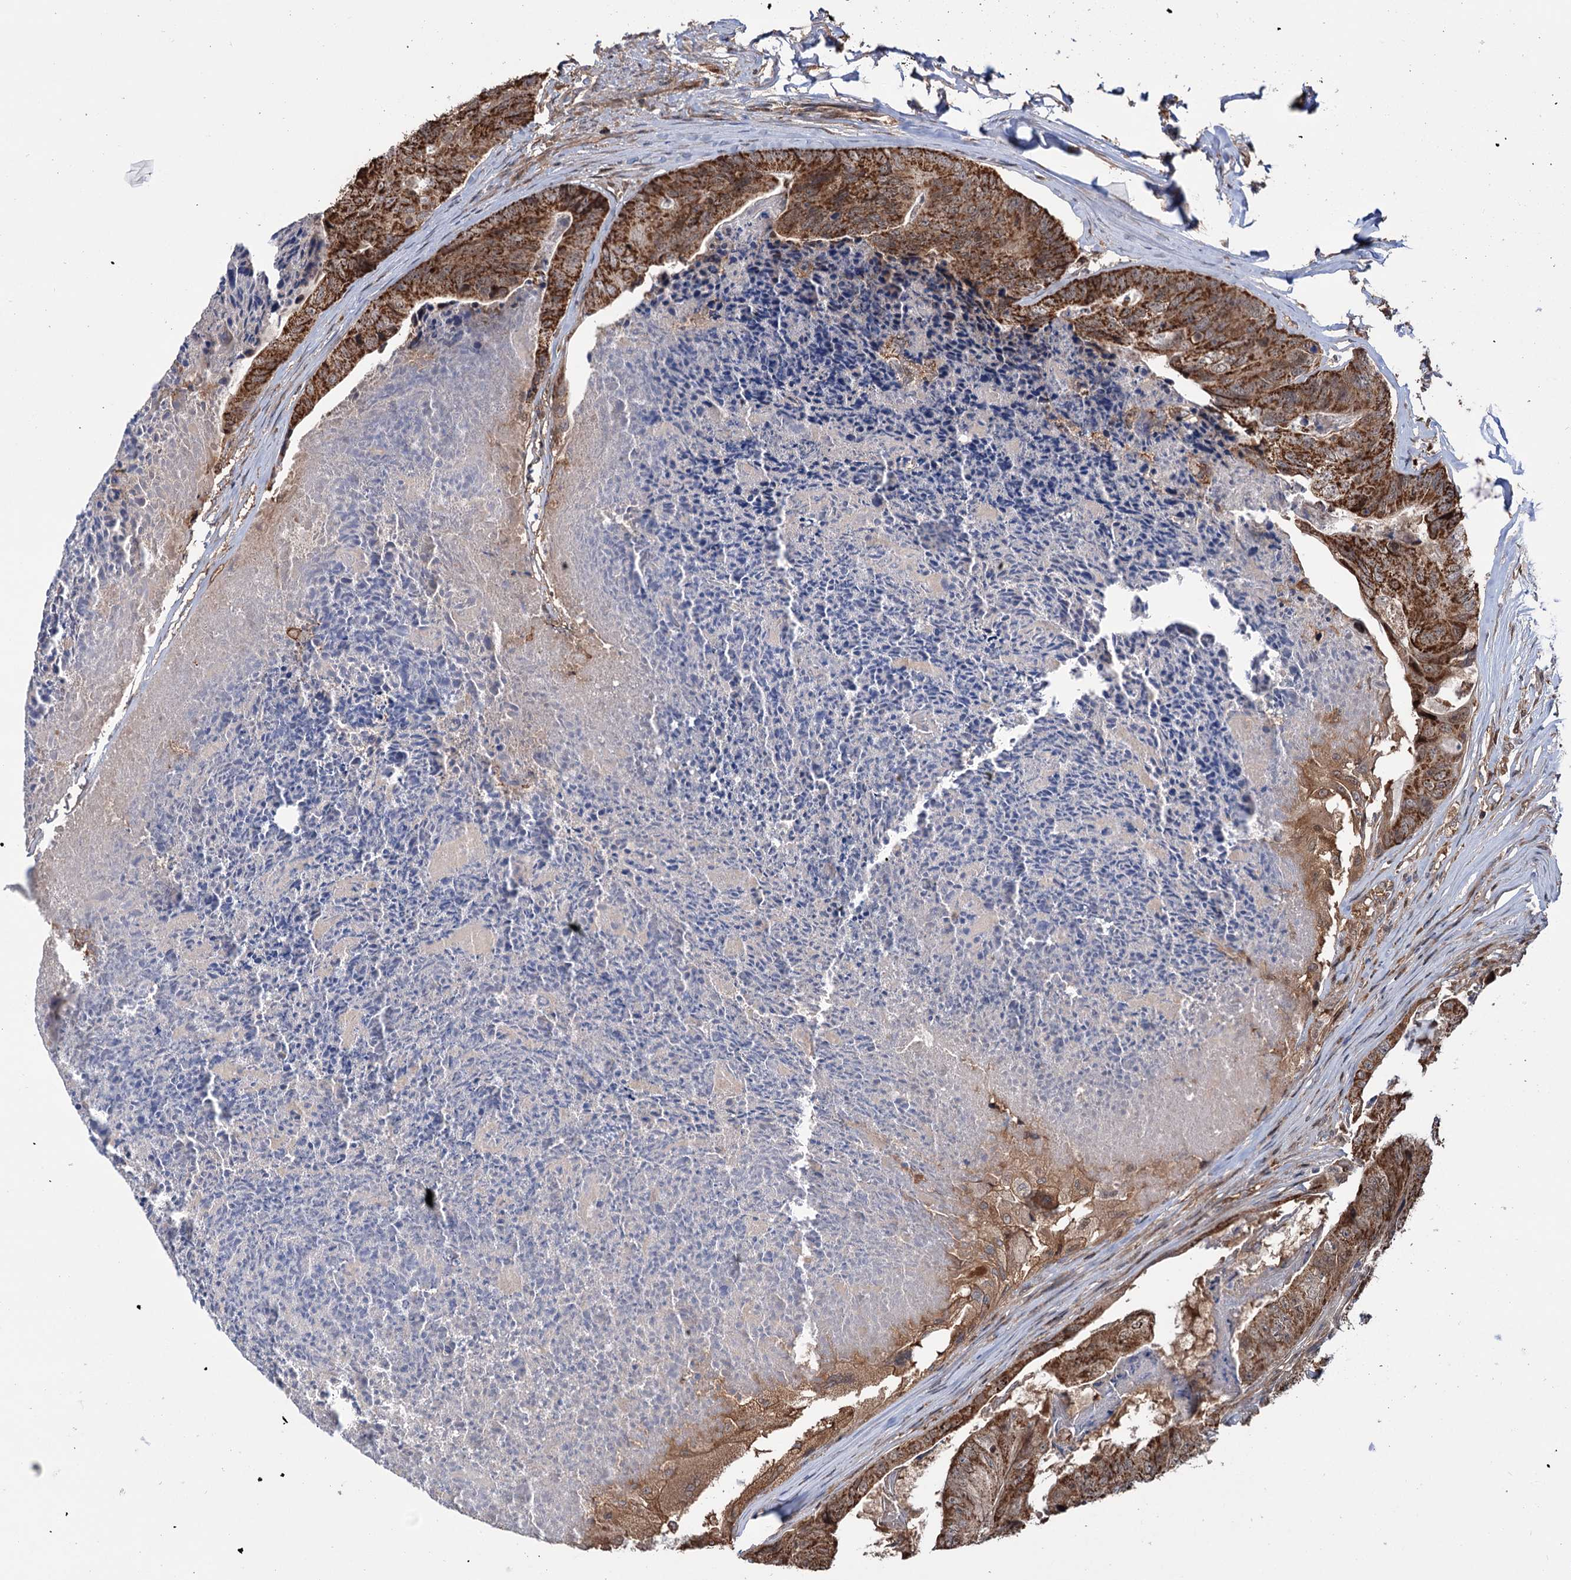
{"staining": {"intensity": "strong", "quantity": ">75%", "location": "cytoplasmic/membranous"}, "tissue": "colorectal cancer", "cell_type": "Tumor cells", "image_type": "cancer", "snomed": [{"axis": "morphology", "description": "Adenocarcinoma, NOS"}, {"axis": "topography", "description": "Colon"}], "caption": "A high amount of strong cytoplasmic/membranous staining is identified in approximately >75% of tumor cells in colorectal cancer (adenocarcinoma) tissue.", "gene": "NCAPD2", "patient": {"sex": "female", "age": 67}}